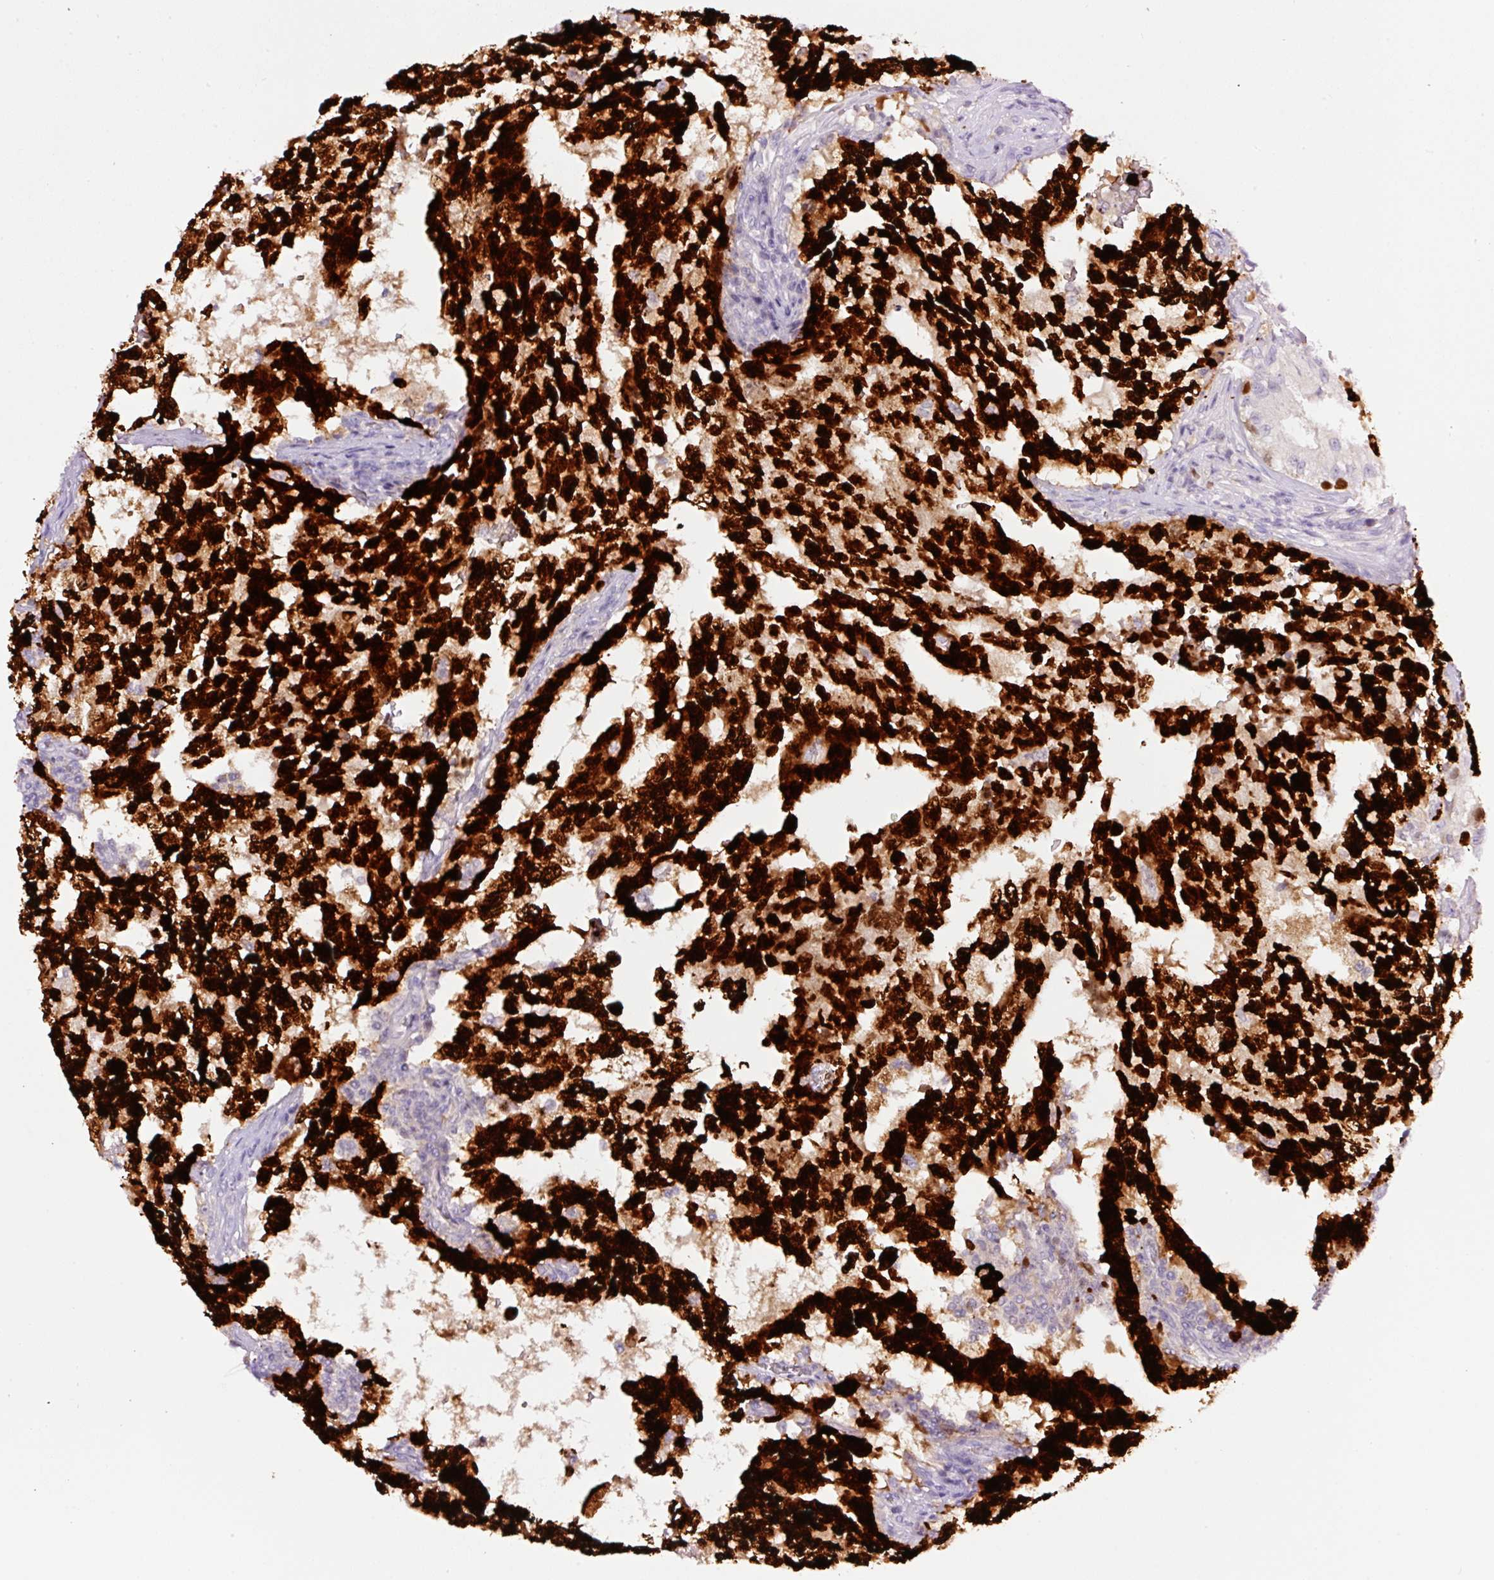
{"staining": {"intensity": "strong", "quantity": ">75%", "location": "nuclear"}, "tissue": "testis cancer", "cell_type": "Tumor cells", "image_type": "cancer", "snomed": [{"axis": "morphology", "description": "Carcinoma, Embryonal, NOS"}, {"axis": "topography", "description": "Testis"}], "caption": "The immunohistochemical stain labels strong nuclear positivity in tumor cells of embryonal carcinoma (testis) tissue. (DAB (3,3'-diaminobenzidine) = brown stain, brightfield microscopy at high magnification).", "gene": "DPPA4", "patient": {"sex": "male", "age": 25}}